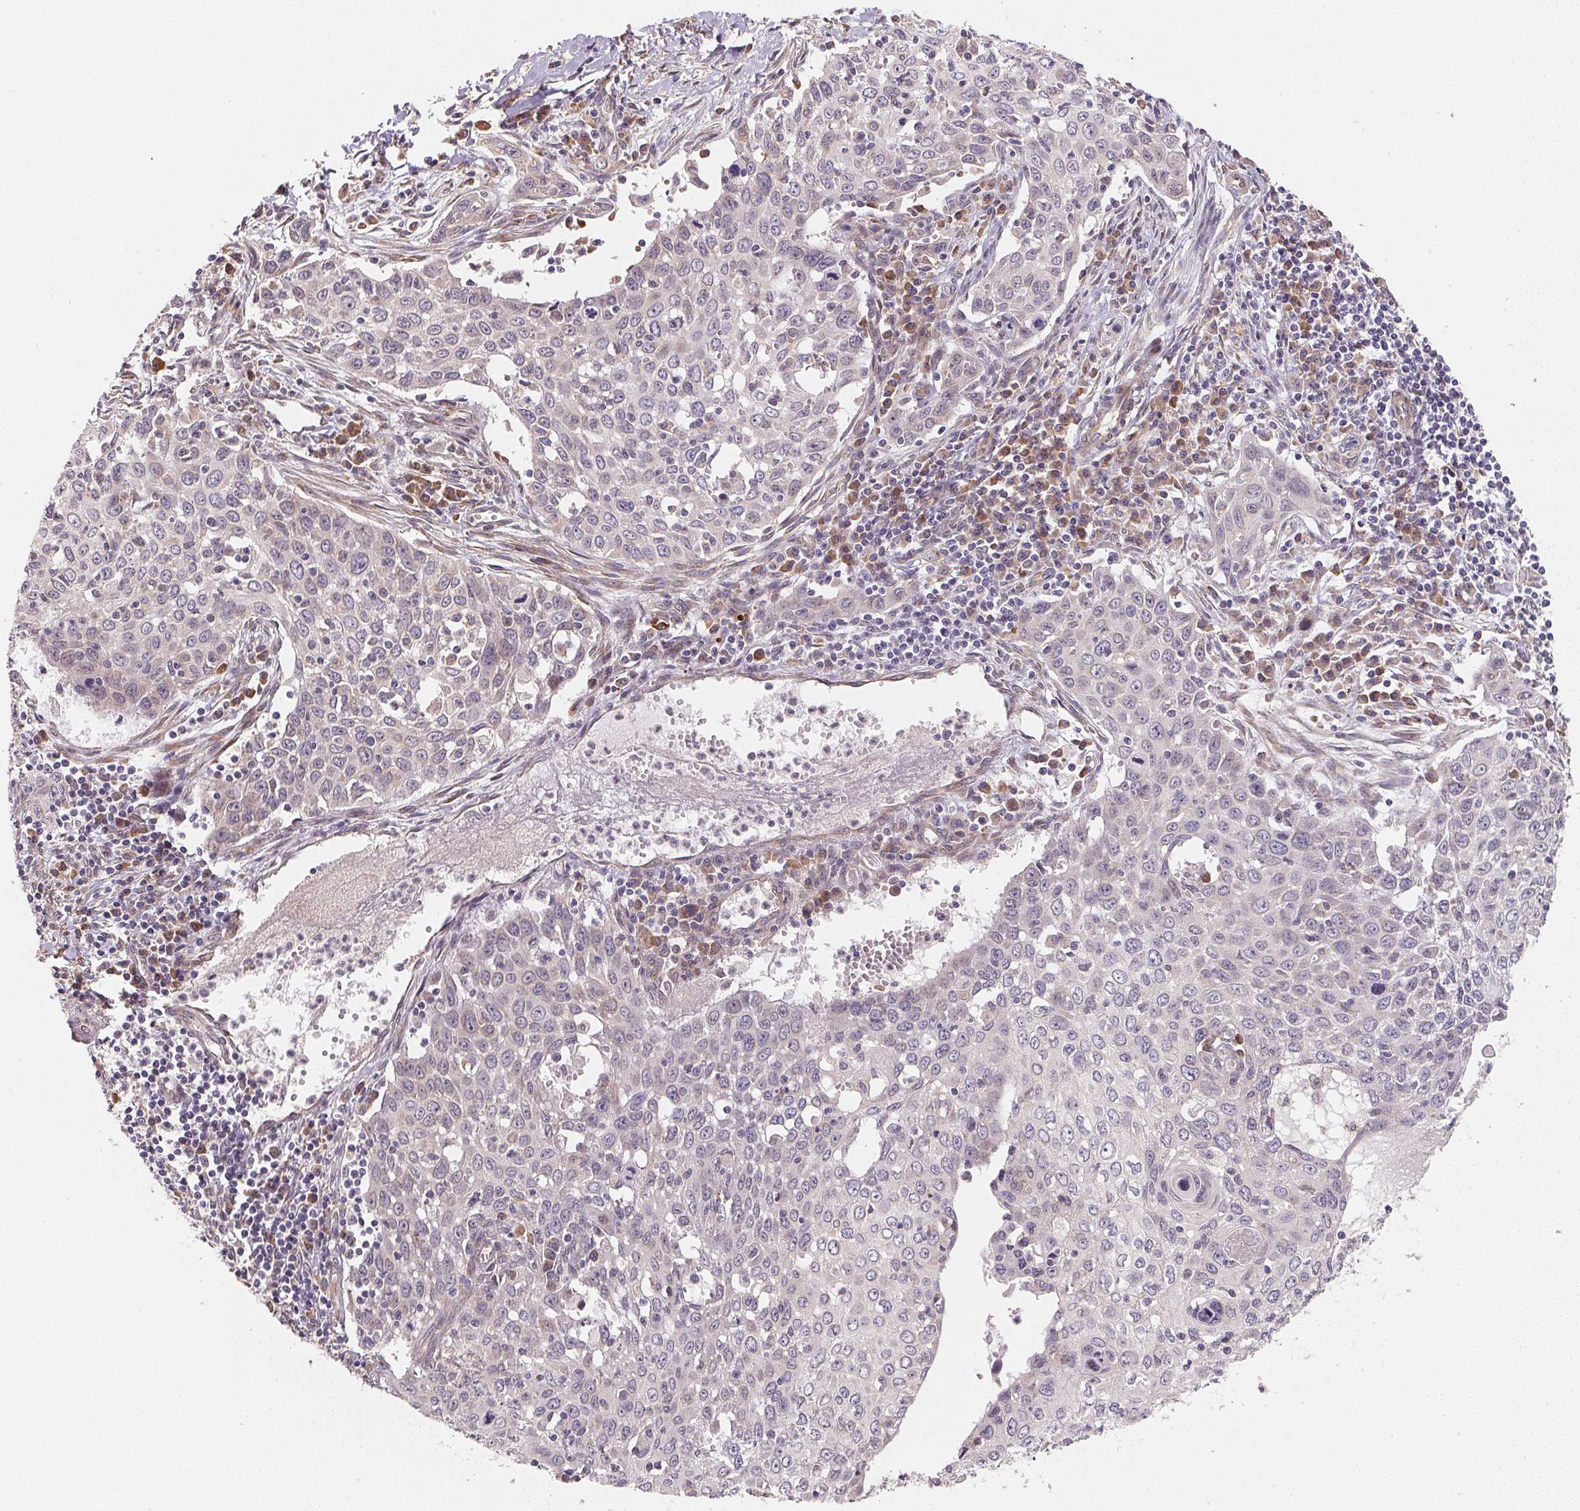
{"staining": {"intensity": "negative", "quantity": "none", "location": "none"}, "tissue": "cervical cancer", "cell_type": "Tumor cells", "image_type": "cancer", "snomed": [{"axis": "morphology", "description": "Squamous cell carcinoma, NOS"}, {"axis": "topography", "description": "Cervix"}], "caption": "A micrograph of cervical cancer stained for a protein displays no brown staining in tumor cells.", "gene": "EI24", "patient": {"sex": "female", "age": 38}}